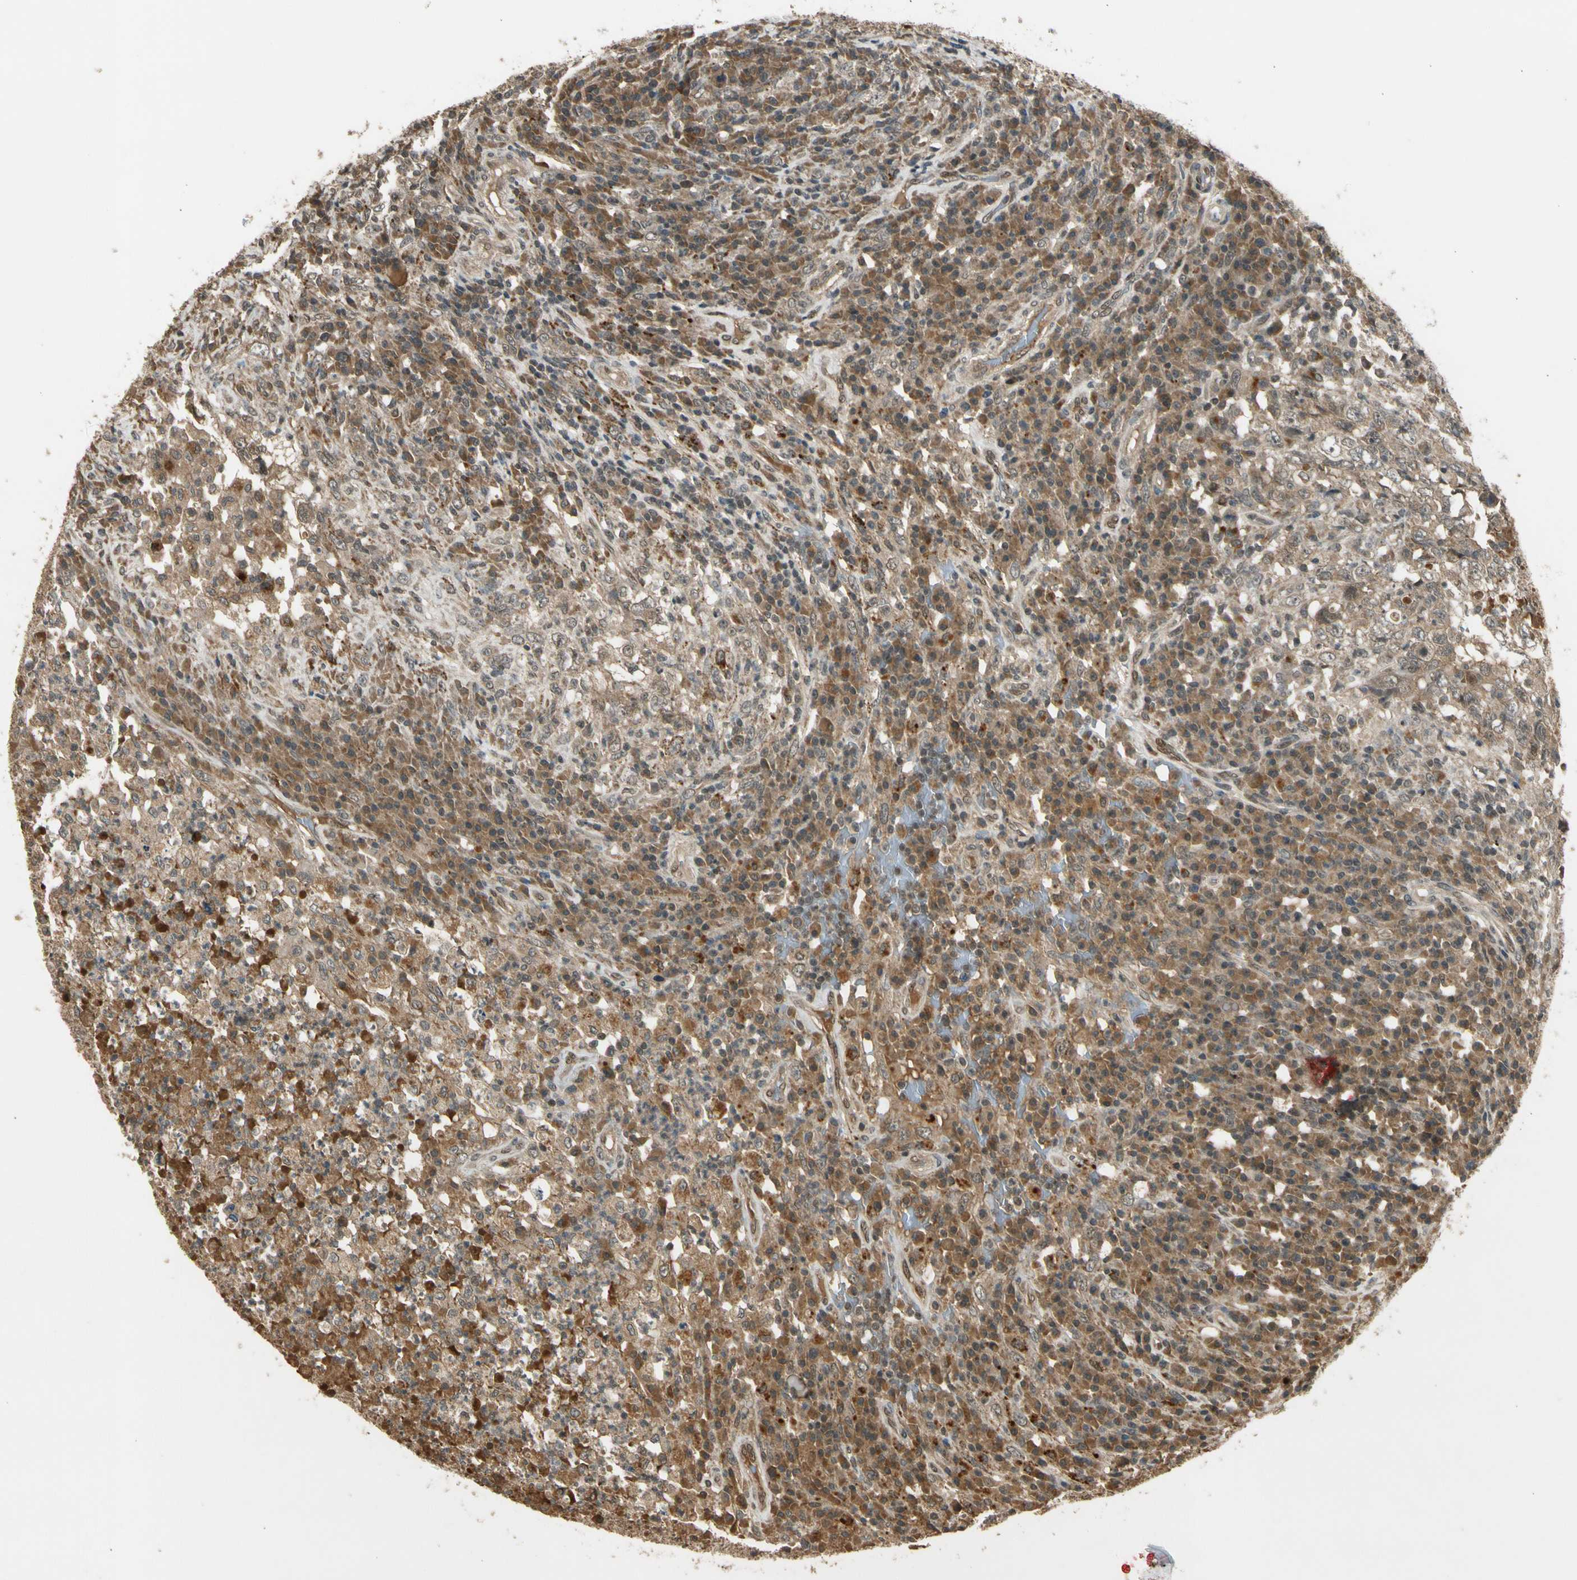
{"staining": {"intensity": "weak", "quantity": ">75%", "location": "cytoplasmic/membranous"}, "tissue": "testis cancer", "cell_type": "Tumor cells", "image_type": "cancer", "snomed": [{"axis": "morphology", "description": "Necrosis, NOS"}, {"axis": "morphology", "description": "Carcinoma, Embryonal, NOS"}, {"axis": "topography", "description": "Testis"}], "caption": "Human testis embryonal carcinoma stained with a brown dye reveals weak cytoplasmic/membranous positive expression in approximately >75% of tumor cells.", "gene": "GMEB2", "patient": {"sex": "male", "age": 19}}